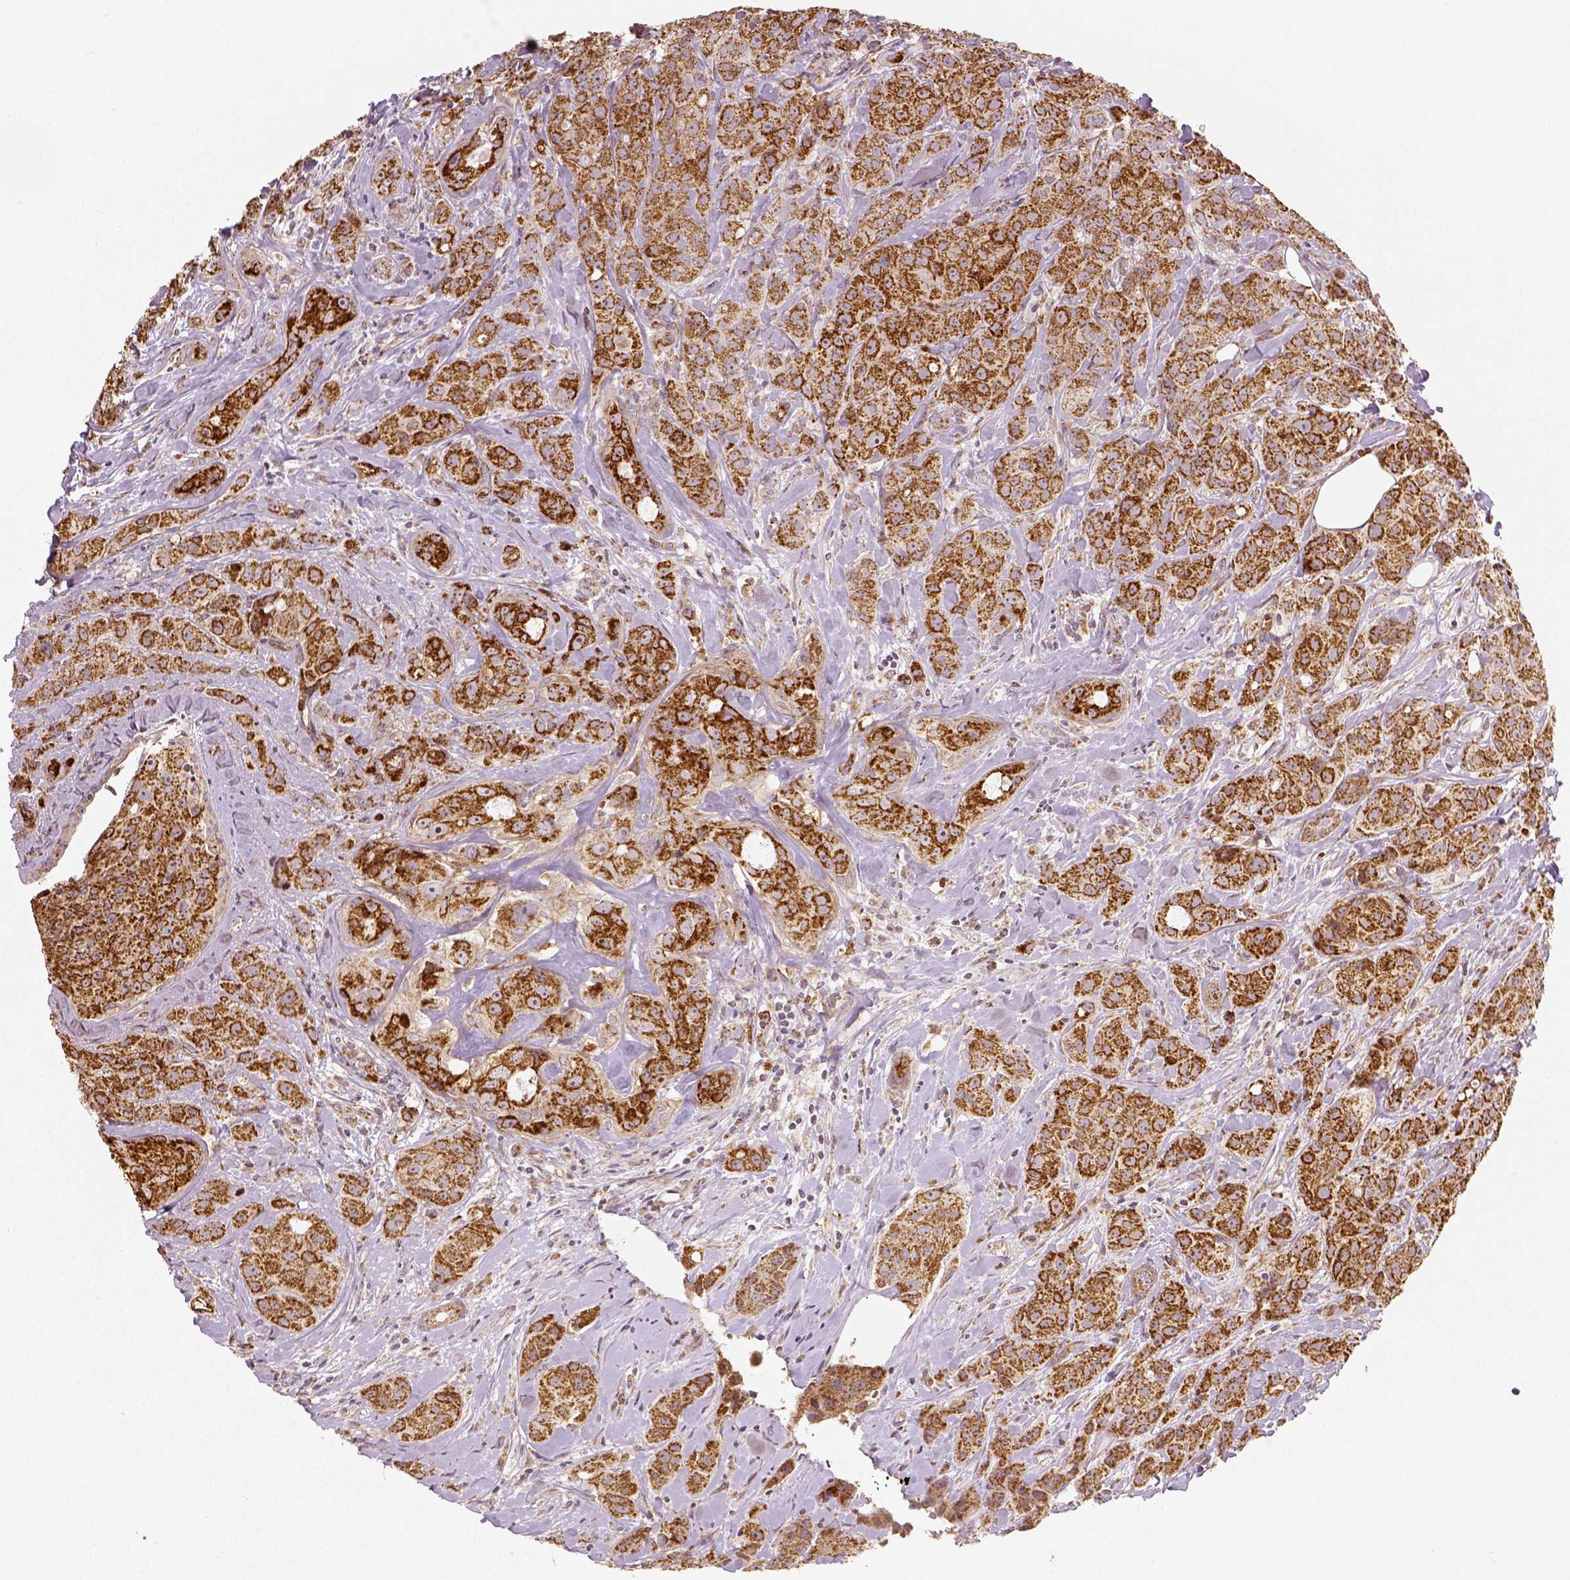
{"staining": {"intensity": "strong", "quantity": ">75%", "location": "cytoplasmic/membranous"}, "tissue": "breast cancer", "cell_type": "Tumor cells", "image_type": "cancer", "snomed": [{"axis": "morphology", "description": "Duct carcinoma"}, {"axis": "topography", "description": "Breast"}], "caption": "Strong cytoplasmic/membranous positivity for a protein is seen in about >75% of tumor cells of infiltrating ductal carcinoma (breast) using IHC.", "gene": "PGAM5", "patient": {"sex": "female", "age": 43}}